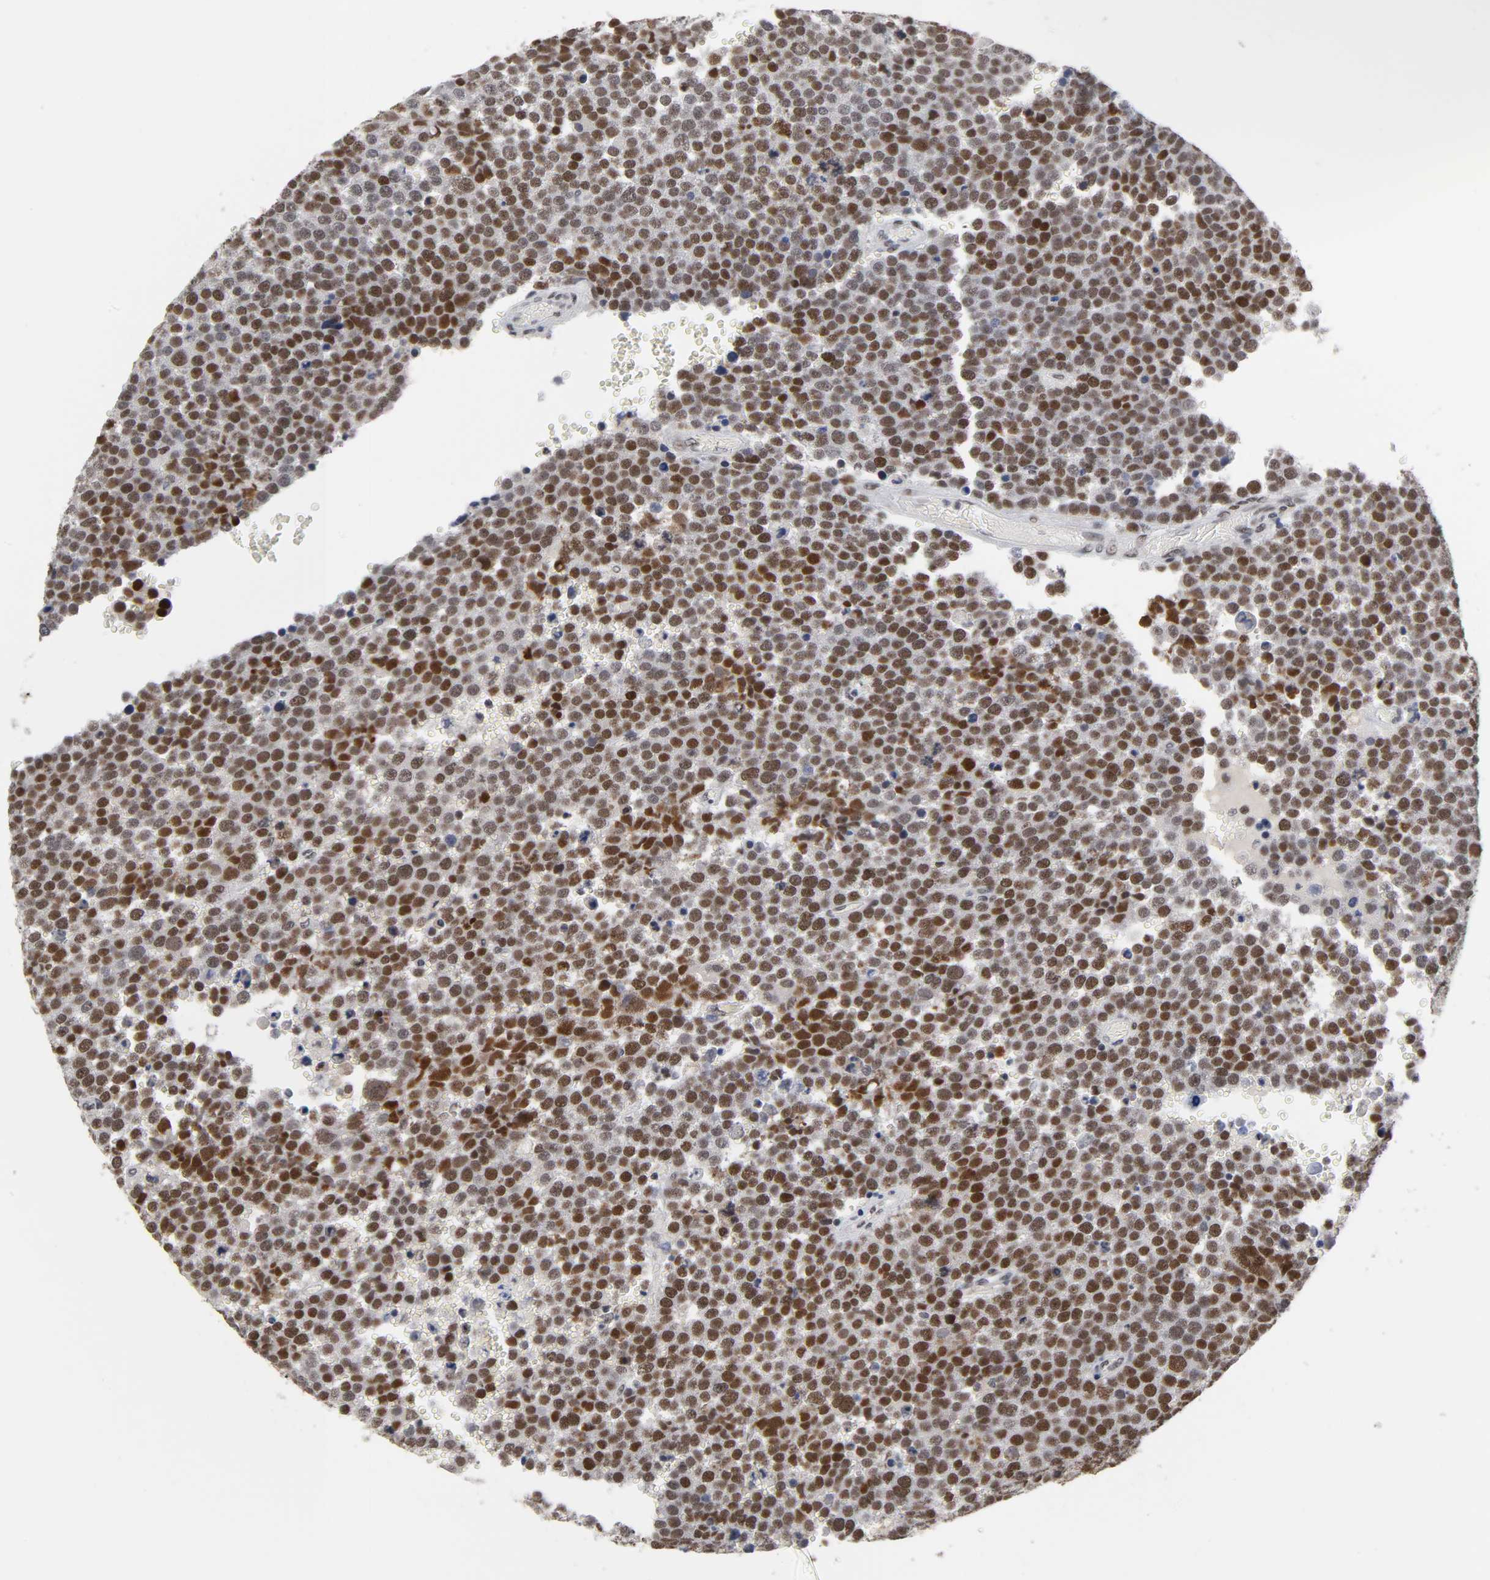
{"staining": {"intensity": "moderate", "quantity": ">75%", "location": "nuclear"}, "tissue": "testis cancer", "cell_type": "Tumor cells", "image_type": "cancer", "snomed": [{"axis": "morphology", "description": "Seminoma, NOS"}, {"axis": "topography", "description": "Testis"}], "caption": "Protein staining demonstrates moderate nuclear expression in about >75% of tumor cells in seminoma (testis).", "gene": "TRIM33", "patient": {"sex": "male", "age": 71}}